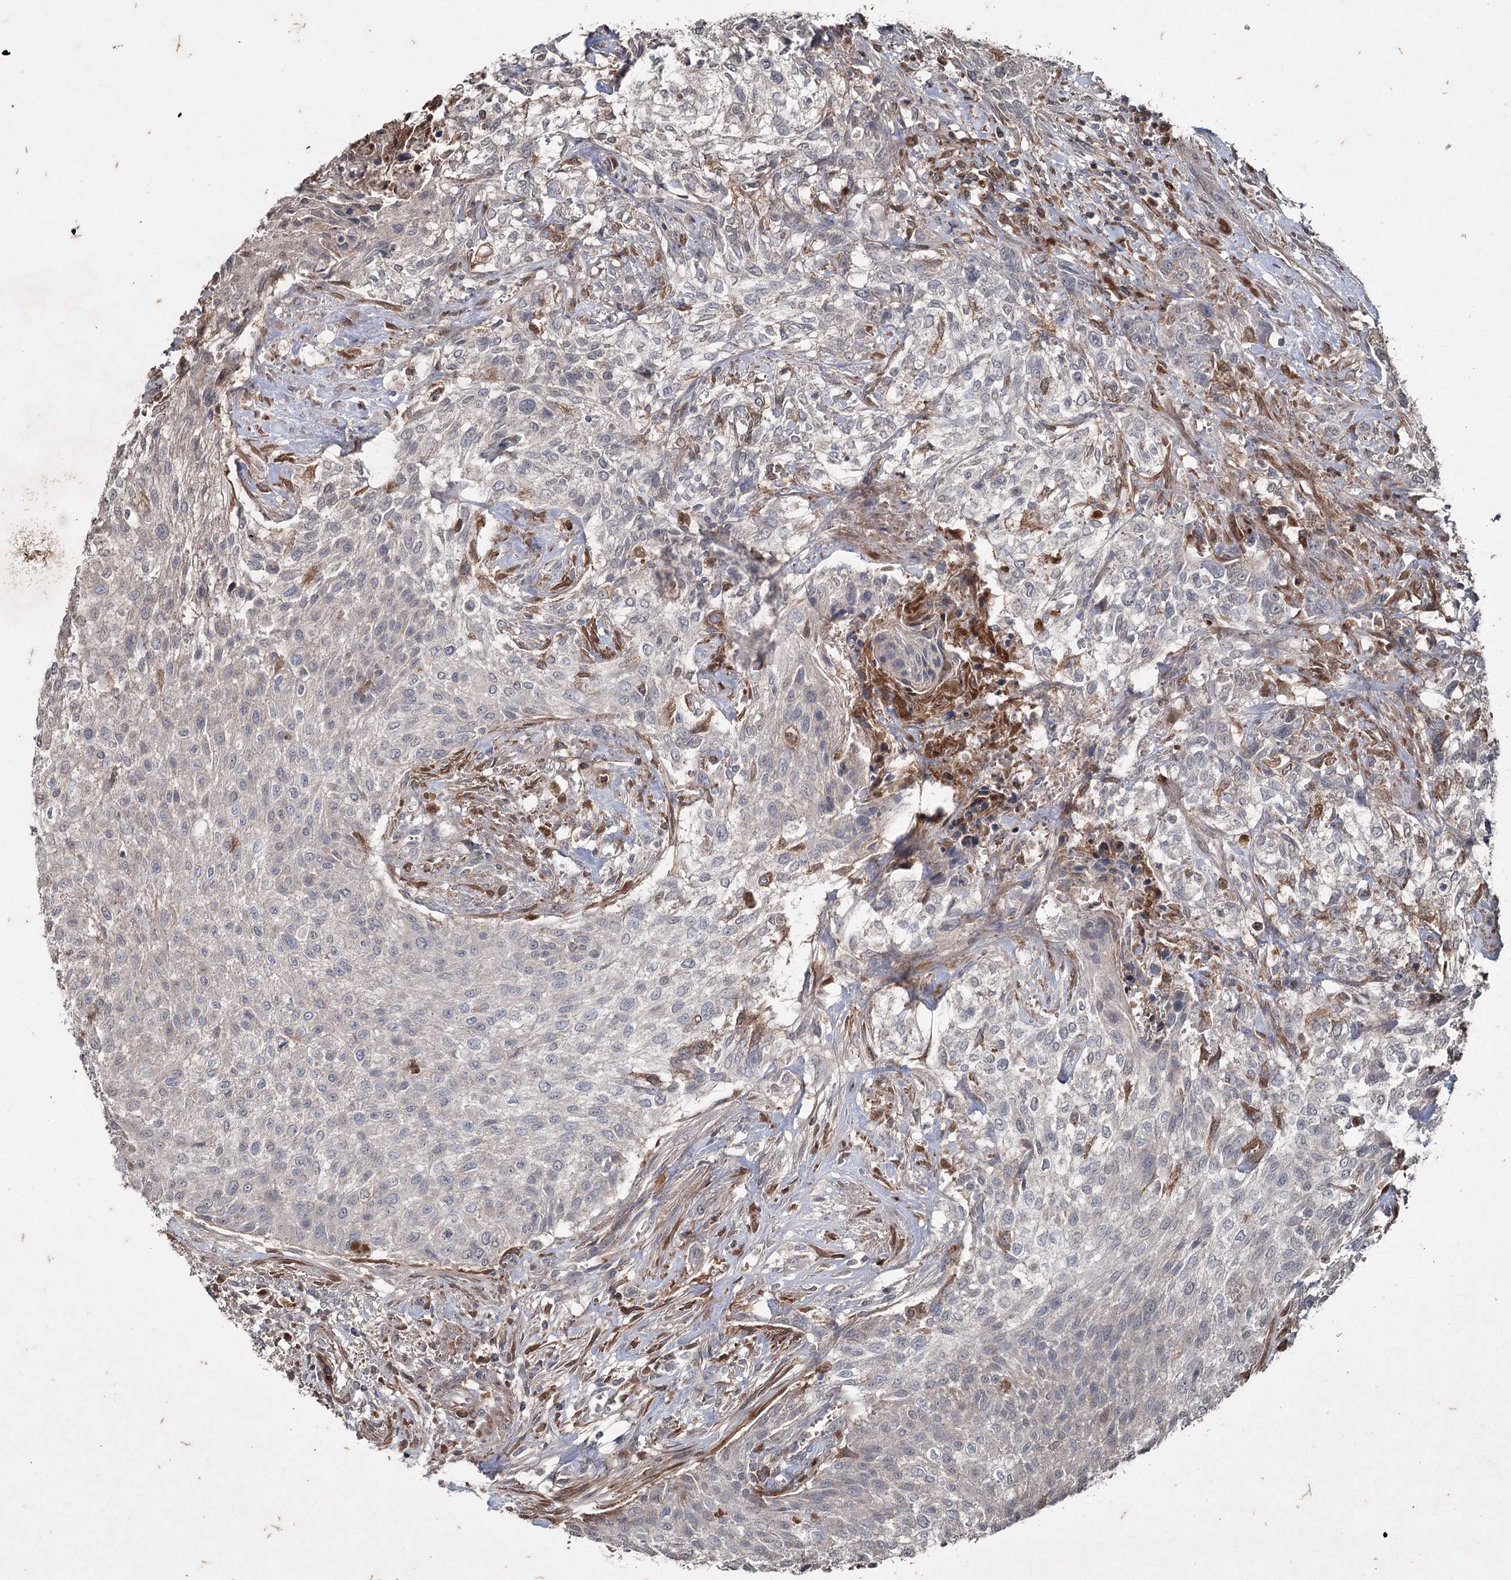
{"staining": {"intensity": "negative", "quantity": "none", "location": "none"}, "tissue": "urothelial cancer", "cell_type": "Tumor cells", "image_type": "cancer", "snomed": [{"axis": "morphology", "description": "Normal tissue, NOS"}, {"axis": "morphology", "description": "Urothelial carcinoma, NOS"}, {"axis": "topography", "description": "Urinary bladder"}, {"axis": "topography", "description": "Peripheral nerve tissue"}], "caption": "Immunohistochemistry (IHC) micrograph of urothelial cancer stained for a protein (brown), which demonstrates no staining in tumor cells.", "gene": "PGLYRP2", "patient": {"sex": "male", "age": 35}}